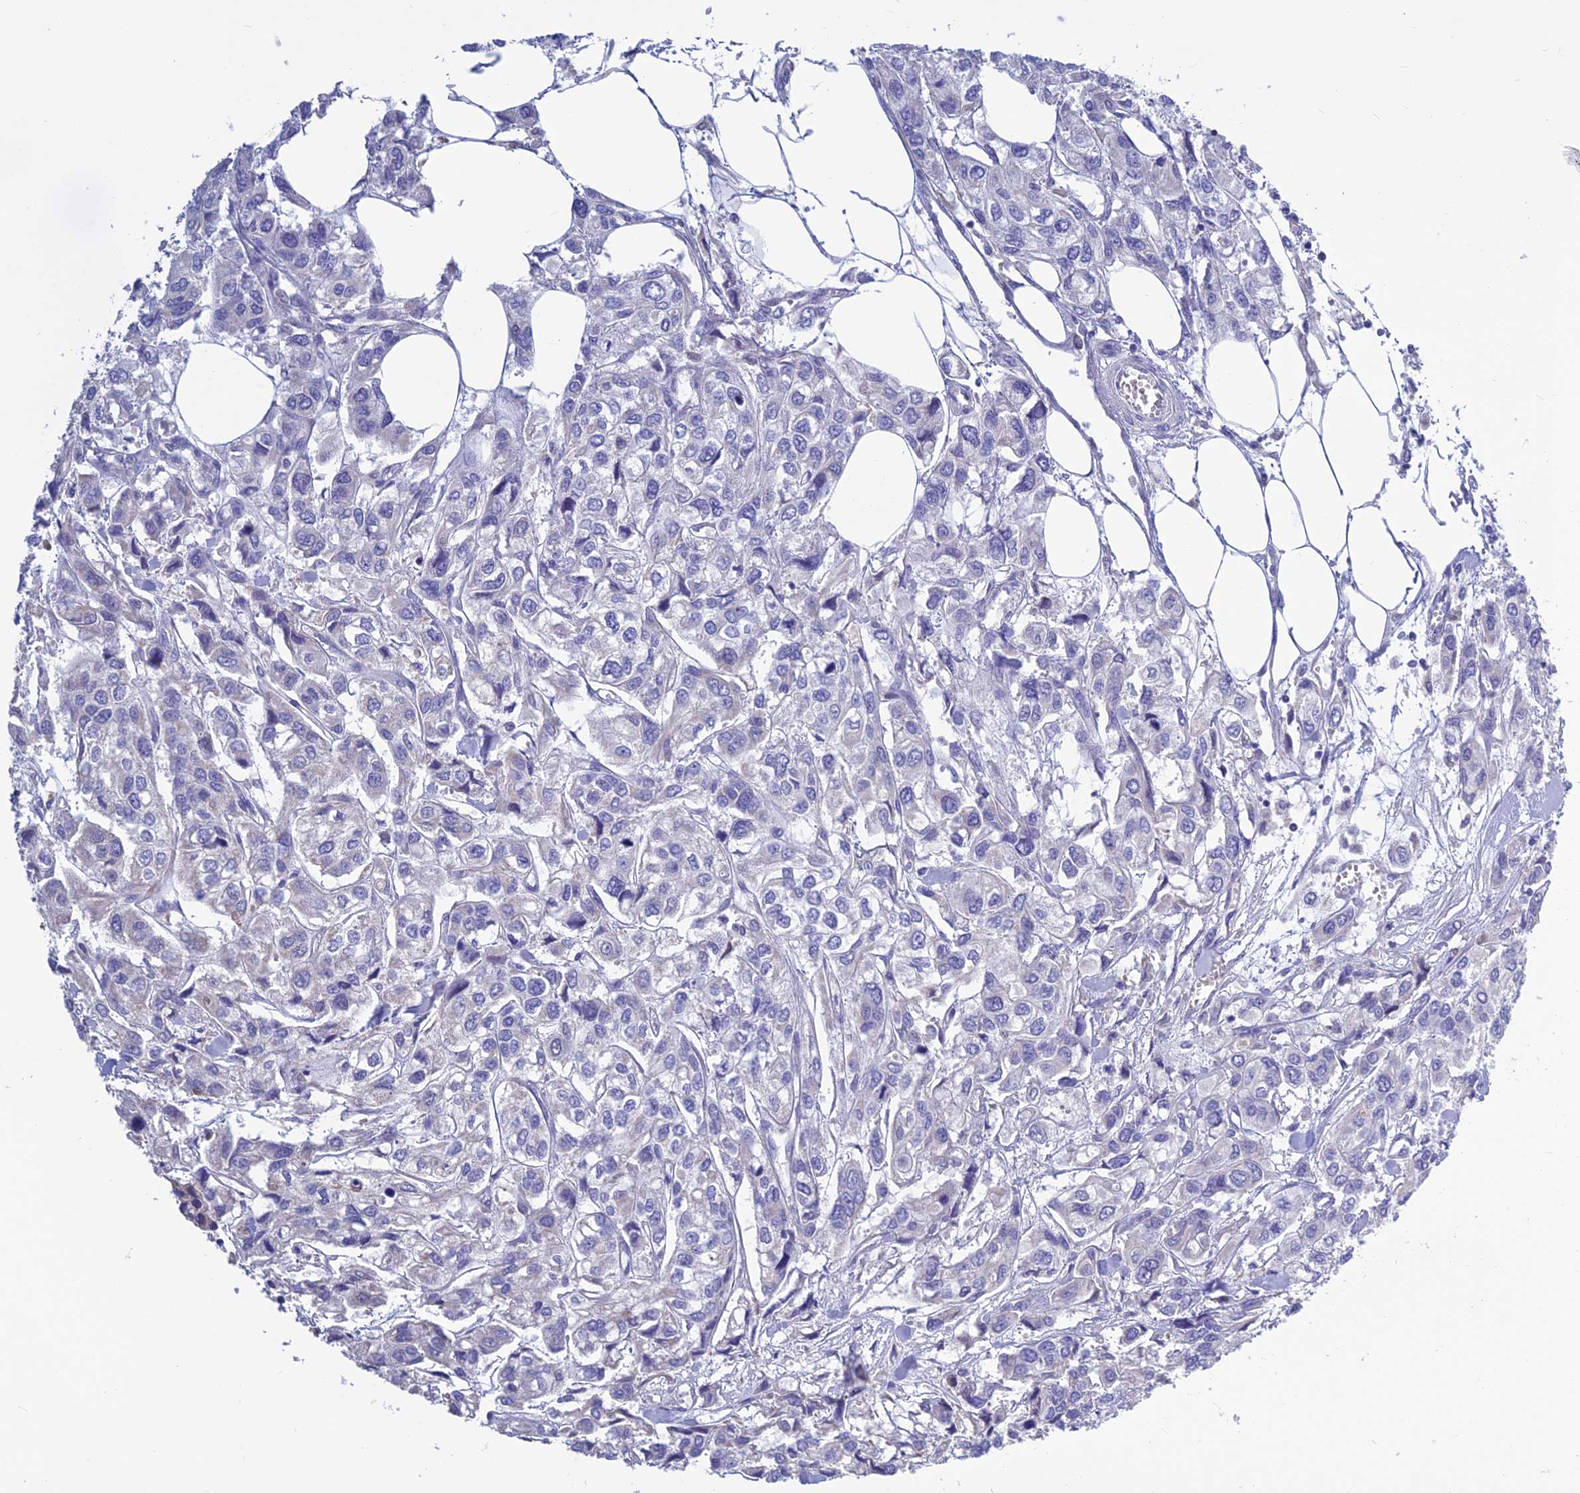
{"staining": {"intensity": "negative", "quantity": "none", "location": "none"}, "tissue": "urothelial cancer", "cell_type": "Tumor cells", "image_type": "cancer", "snomed": [{"axis": "morphology", "description": "Urothelial carcinoma, High grade"}, {"axis": "topography", "description": "Urinary bladder"}], "caption": "Immunohistochemistry of urothelial carcinoma (high-grade) reveals no expression in tumor cells.", "gene": "BHMT2", "patient": {"sex": "male", "age": 67}}